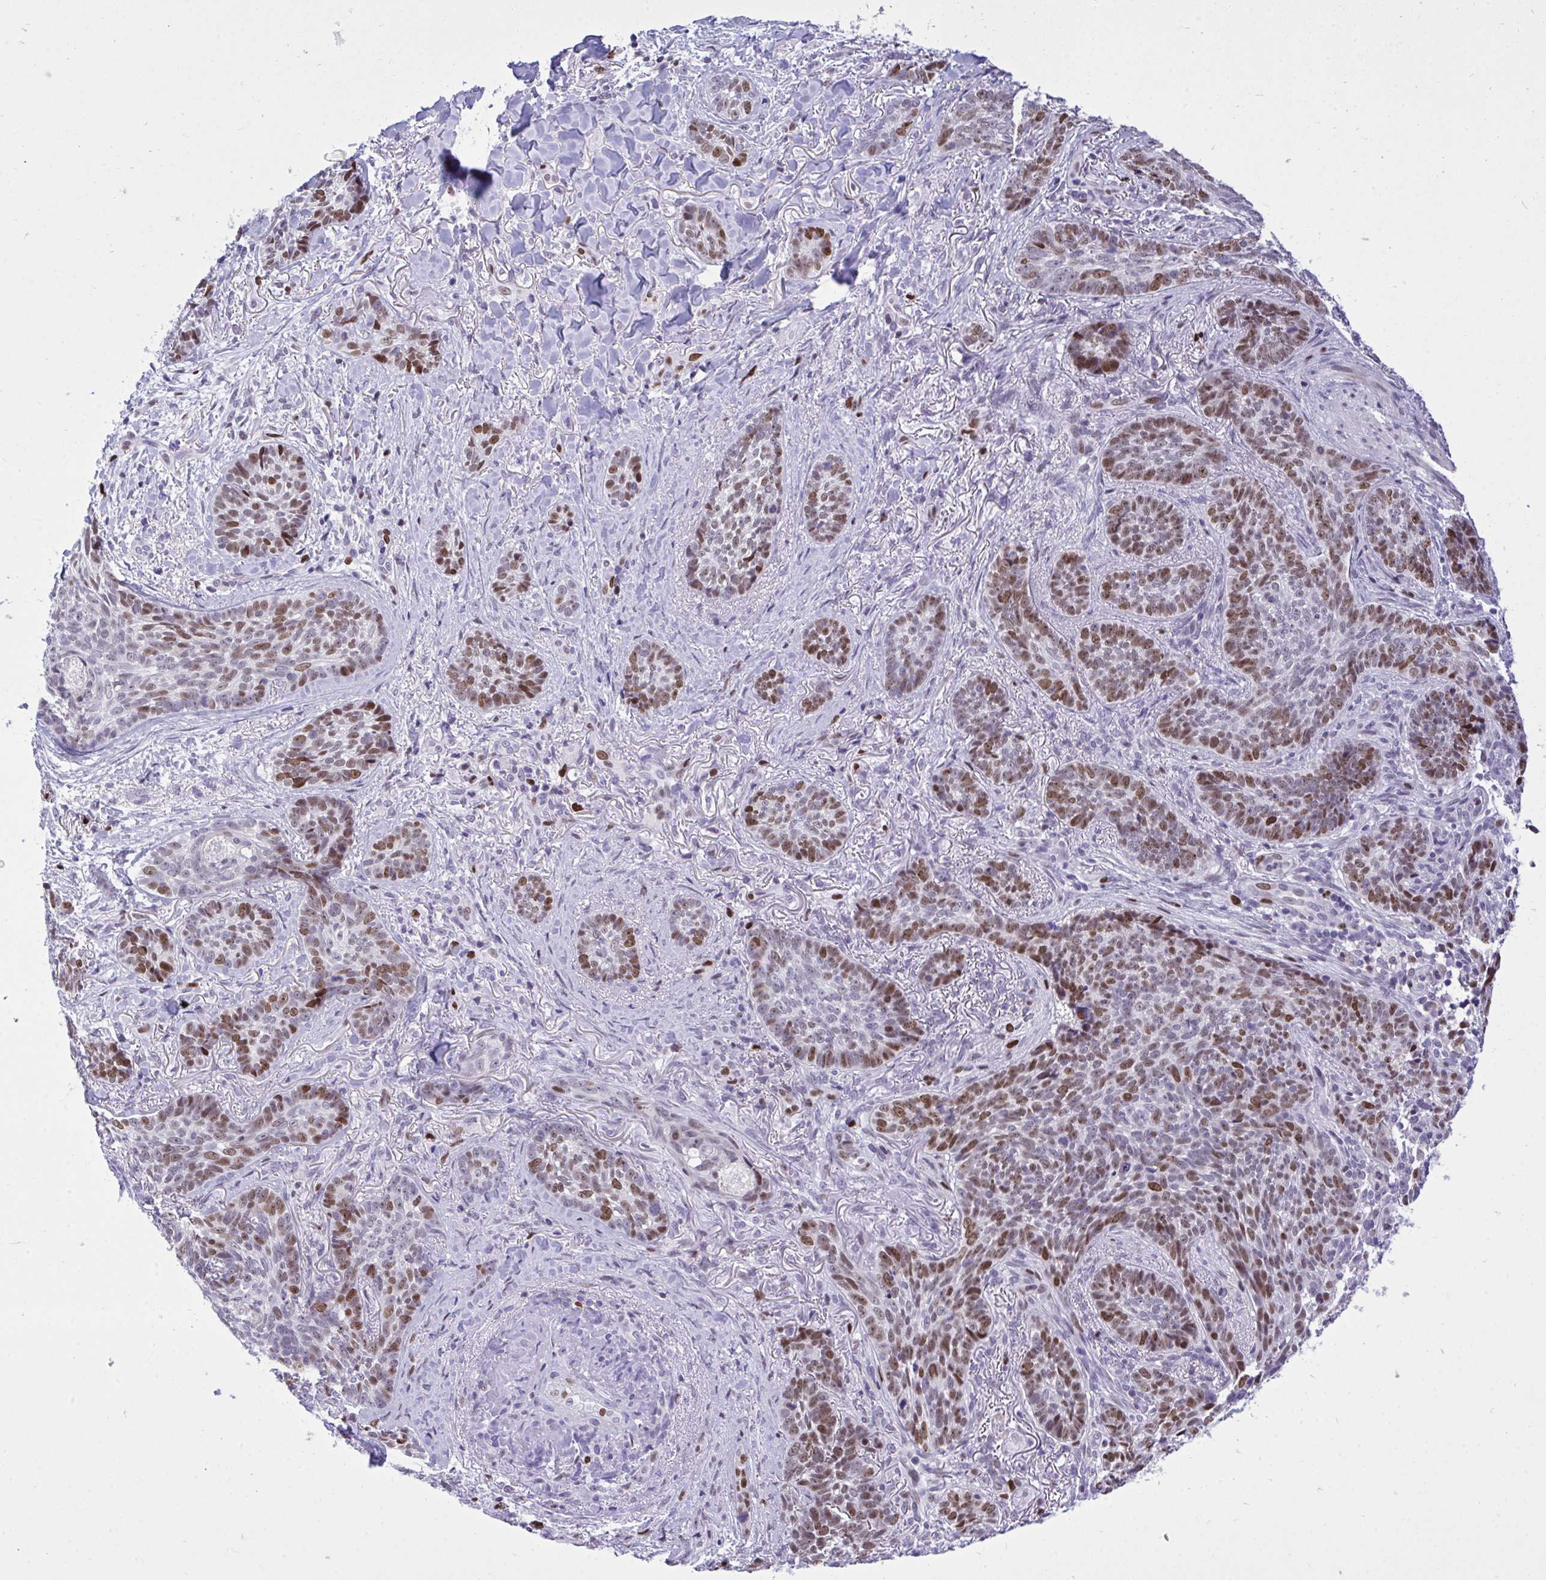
{"staining": {"intensity": "moderate", "quantity": "25%-75%", "location": "nuclear"}, "tissue": "skin cancer", "cell_type": "Tumor cells", "image_type": "cancer", "snomed": [{"axis": "morphology", "description": "Basal cell carcinoma"}, {"axis": "topography", "description": "Skin"}, {"axis": "topography", "description": "Skin of face"}], "caption": "This micrograph shows basal cell carcinoma (skin) stained with immunohistochemistry (IHC) to label a protein in brown. The nuclear of tumor cells show moderate positivity for the protein. Nuclei are counter-stained blue.", "gene": "C1QL2", "patient": {"sex": "male", "age": 88}}